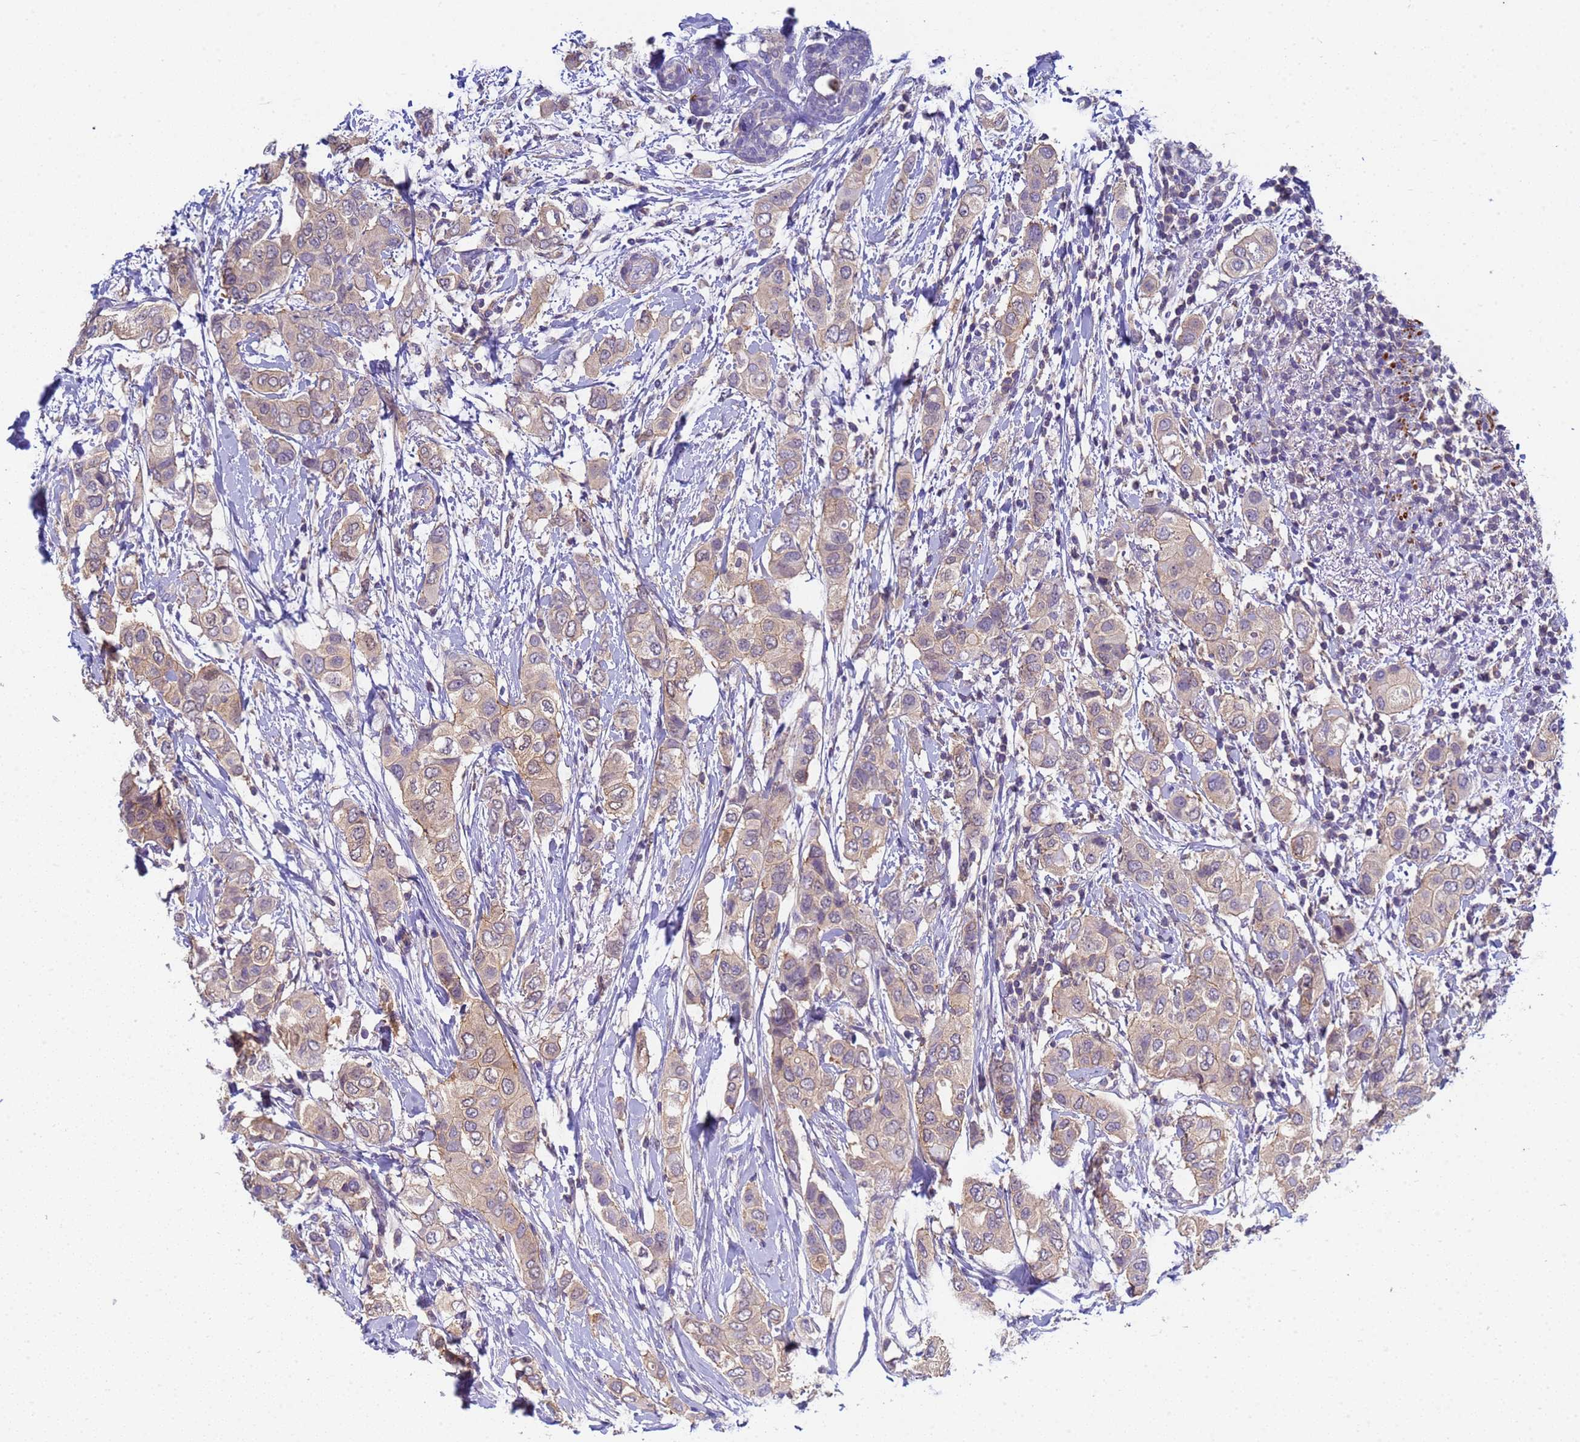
{"staining": {"intensity": "weak", "quantity": ">75%", "location": "cytoplasmic/membranous"}, "tissue": "breast cancer", "cell_type": "Tumor cells", "image_type": "cancer", "snomed": [{"axis": "morphology", "description": "Lobular carcinoma"}, {"axis": "topography", "description": "Breast"}], "caption": "Tumor cells show low levels of weak cytoplasmic/membranous staining in about >75% of cells in human breast lobular carcinoma.", "gene": "KLHL13", "patient": {"sex": "female", "age": 51}}